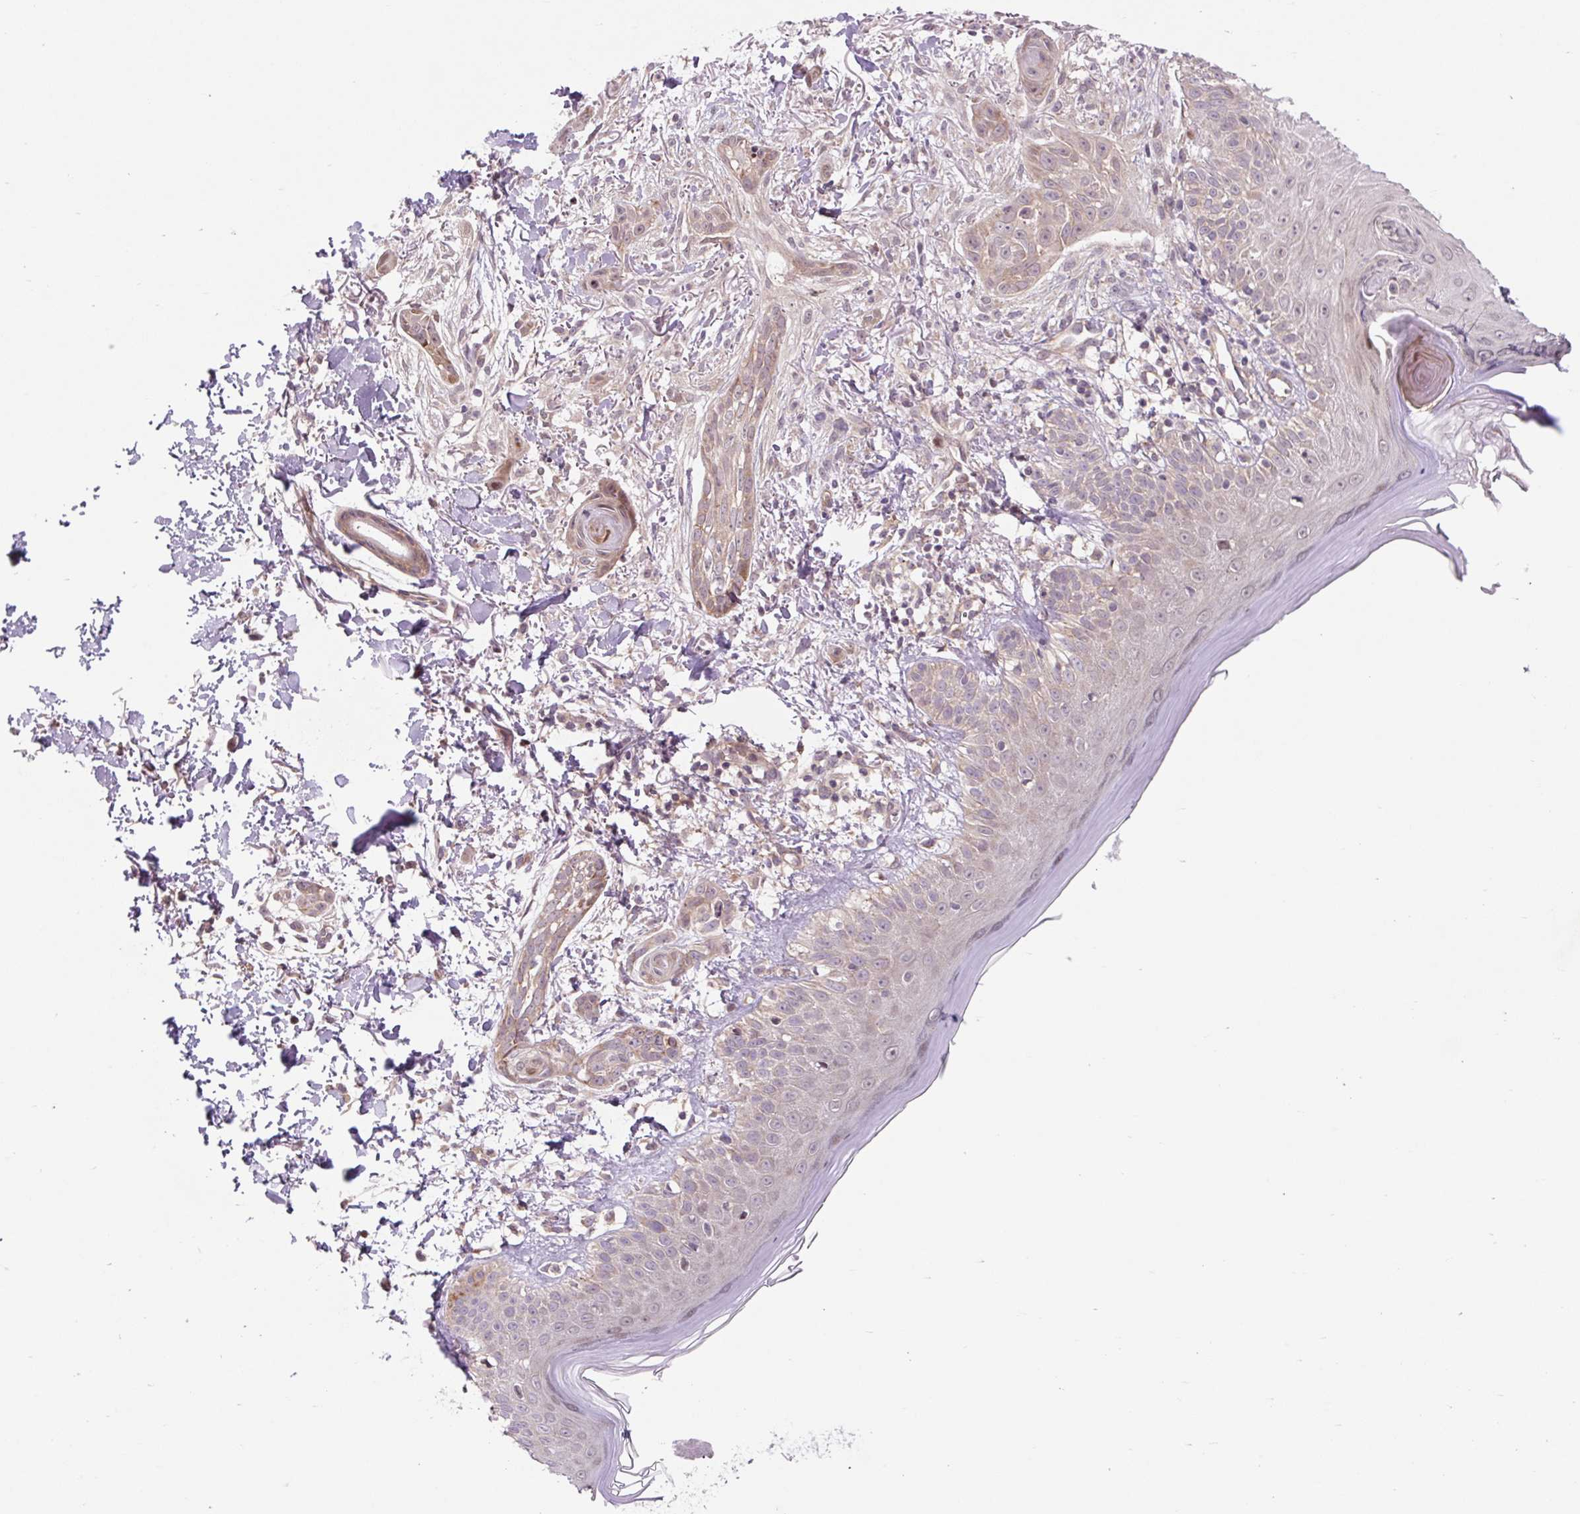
{"staining": {"intensity": "weak", "quantity": ">75%", "location": "cytoplasmic/membranous"}, "tissue": "skin cancer", "cell_type": "Tumor cells", "image_type": "cancer", "snomed": [{"axis": "morphology", "description": "Basal cell carcinoma"}, {"axis": "morphology", "description": "BCC, high aggressive"}, {"axis": "topography", "description": "Skin"}], "caption": "This histopathology image shows IHC staining of skin cancer (basal cell carcinoma), with low weak cytoplasmic/membranous staining in about >75% of tumor cells.", "gene": "HFE", "patient": {"sex": "male", "age": 64}}